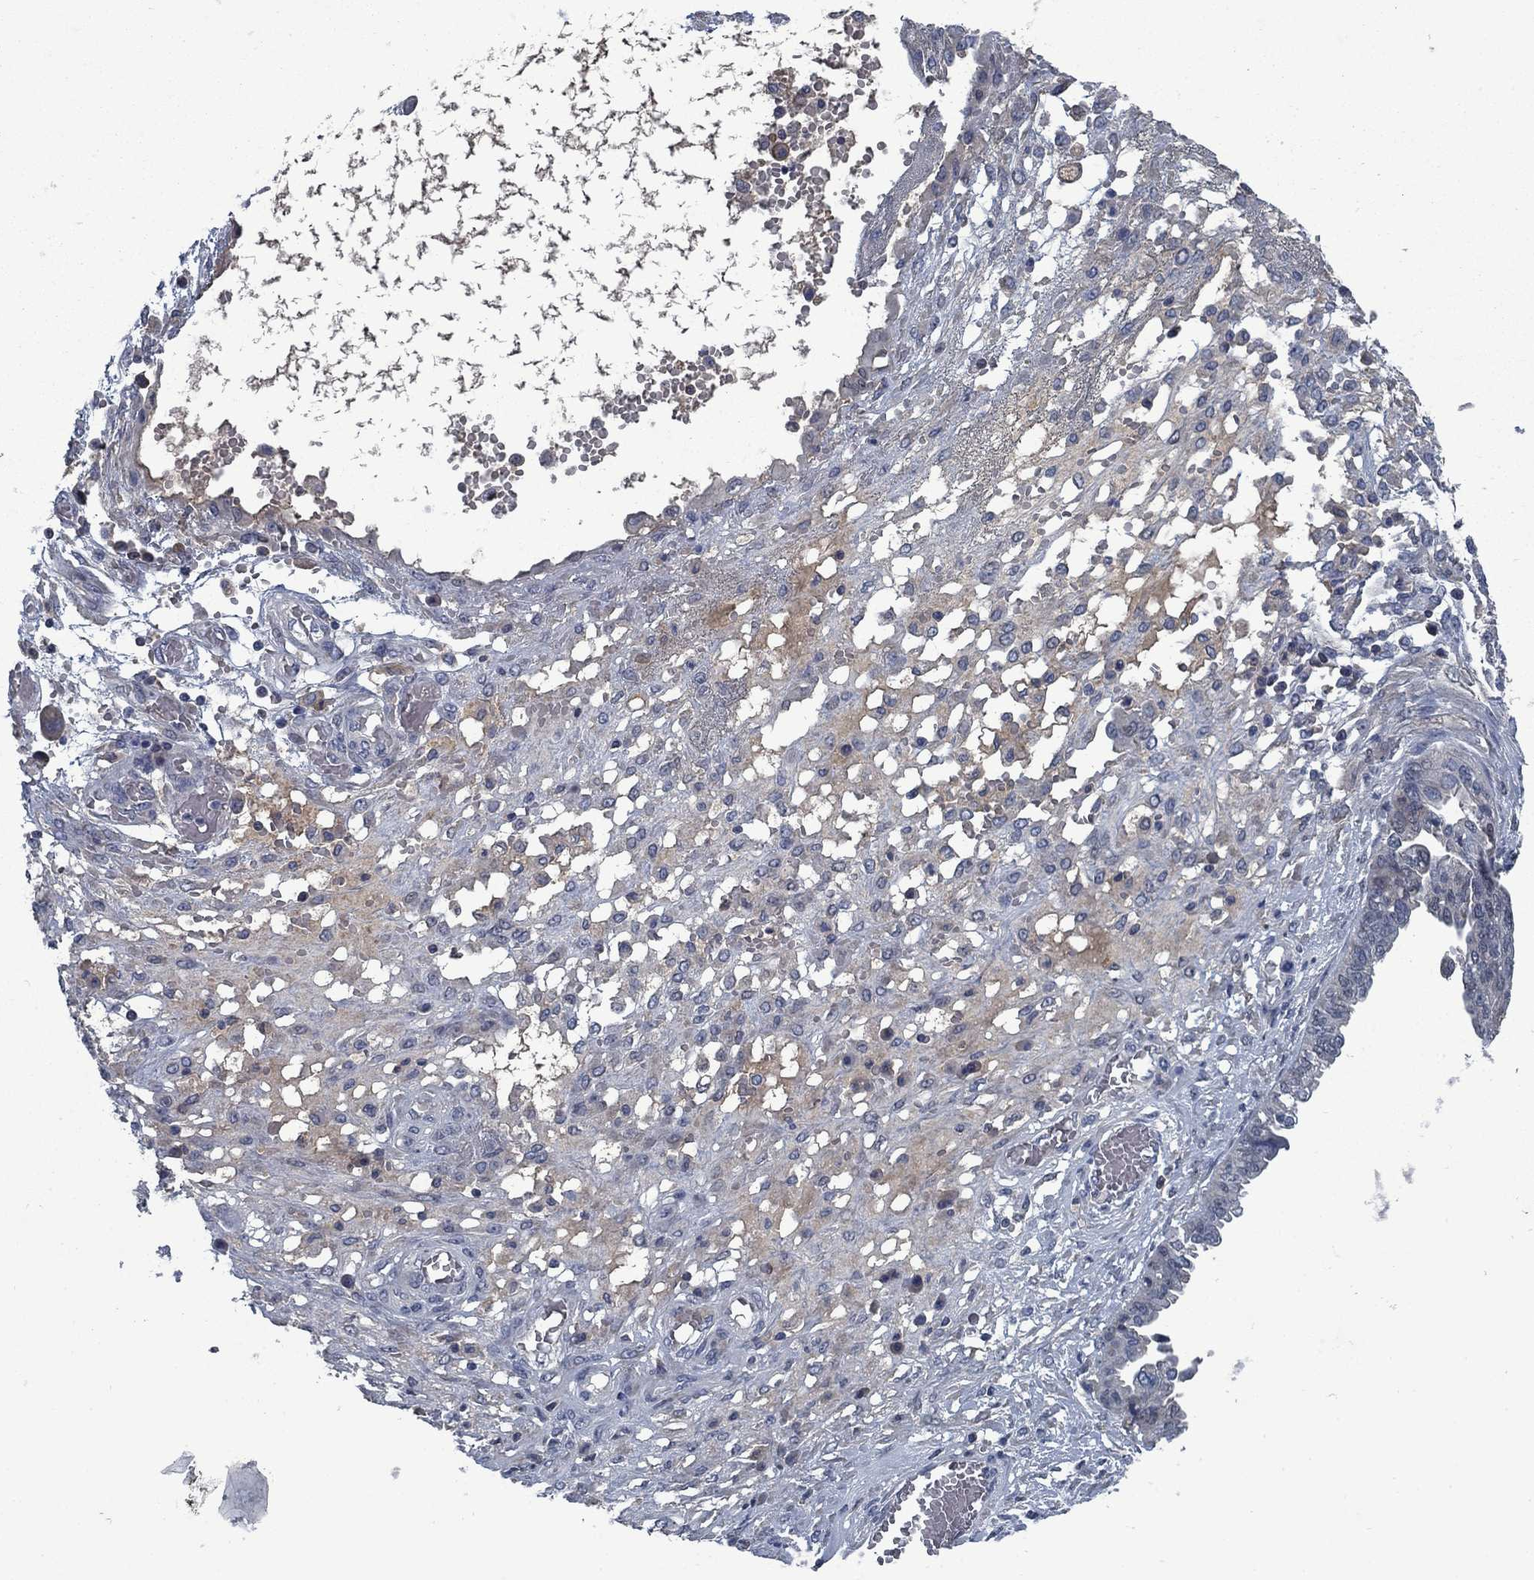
{"staining": {"intensity": "negative", "quantity": "none", "location": "none"}, "tissue": "ovarian cancer", "cell_type": "Tumor cells", "image_type": "cancer", "snomed": [{"axis": "morphology", "description": "Cystadenocarcinoma, serous, NOS"}, {"axis": "topography", "description": "Ovary"}], "caption": "An image of human ovarian serous cystadenocarcinoma is negative for staining in tumor cells.", "gene": "PNMA8A", "patient": {"sex": "female", "age": 67}}